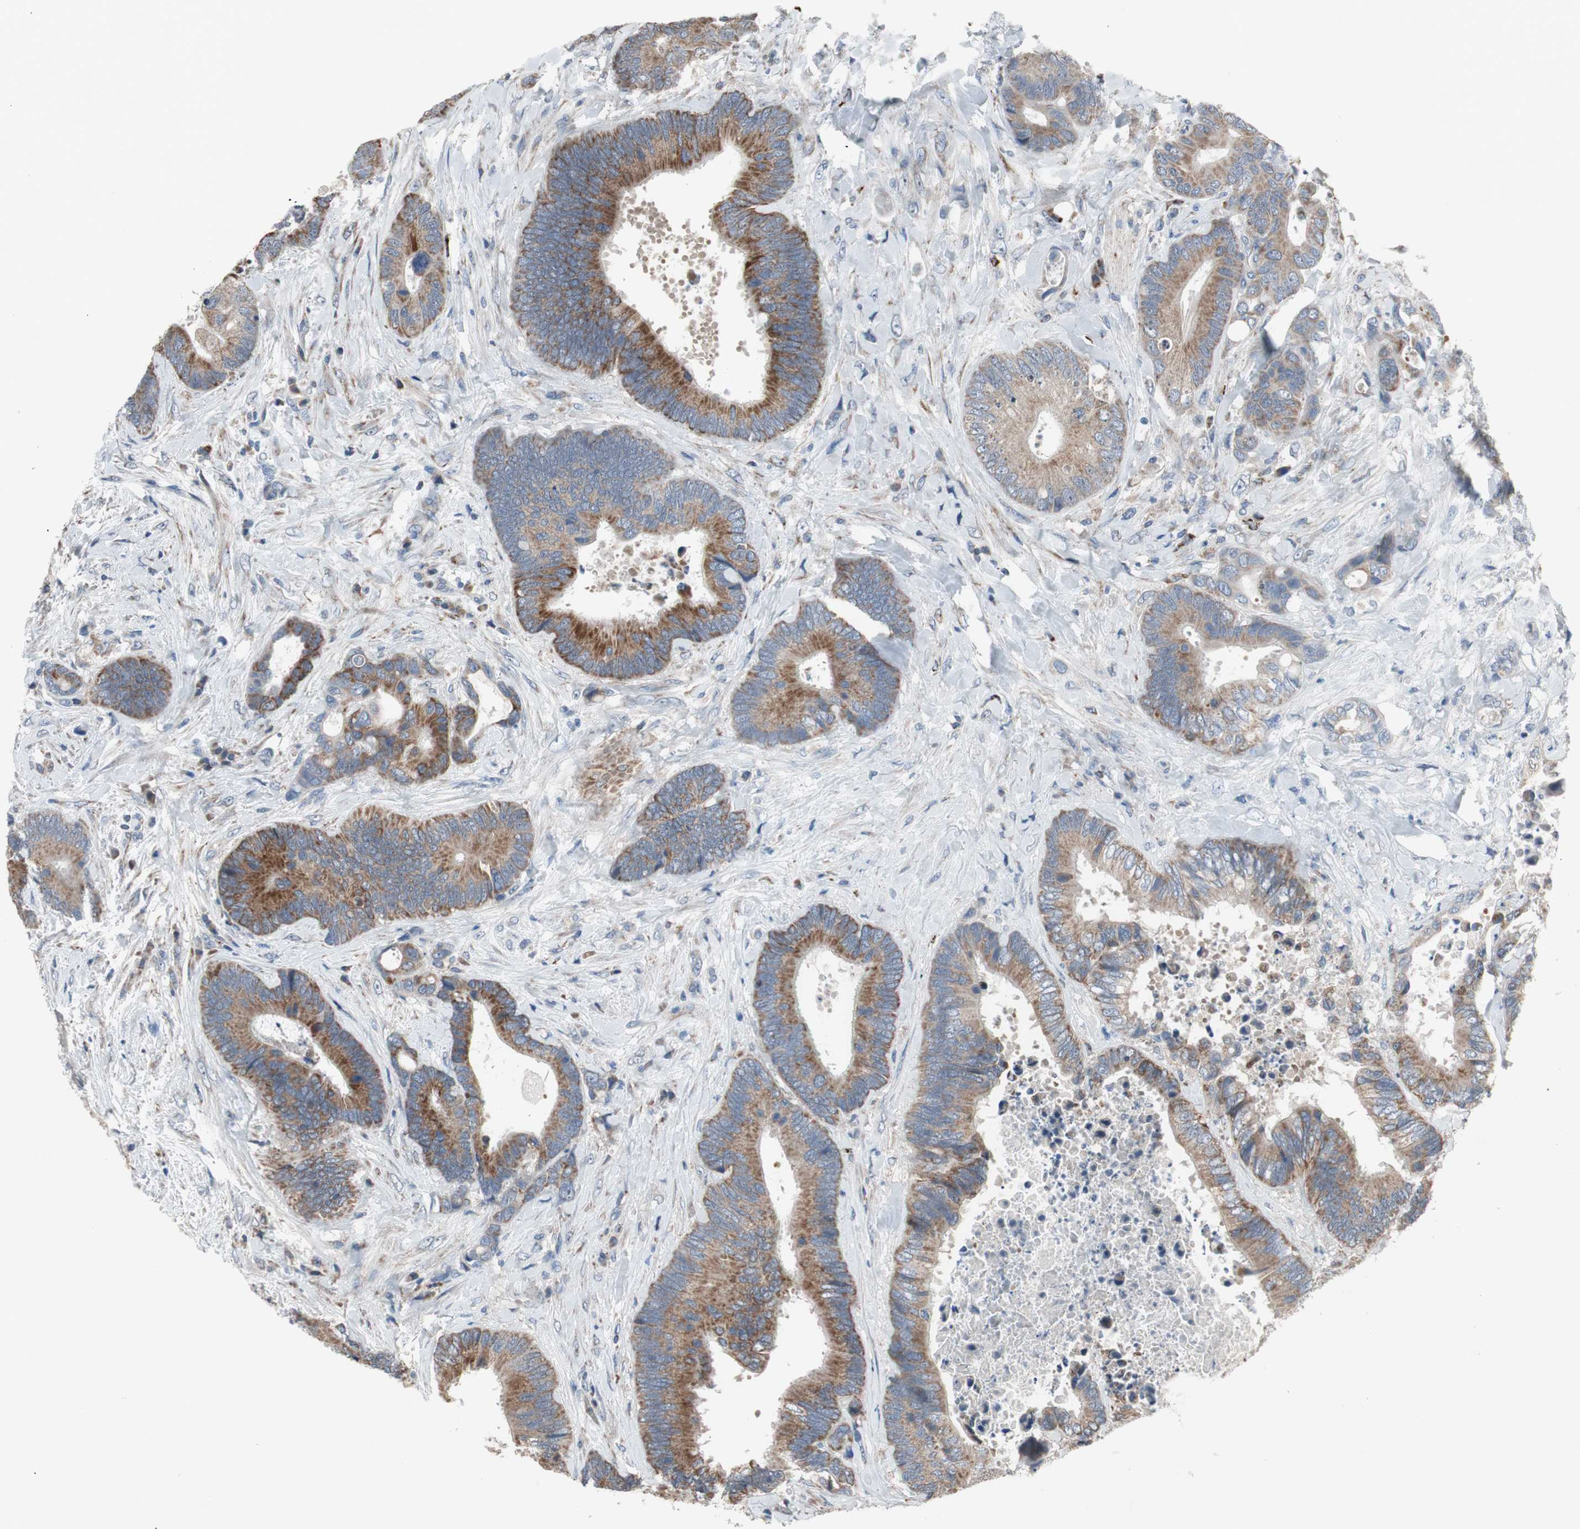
{"staining": {"intensity": "moderate", "quantity": ">75%", "location": "cytoplasmic/membranous"}, "tissue": "colorectal cancer", "cell_type": "Tumor cells", "image_type": "cancer", "snomed": [{"axis": "morphology", "description": "Adenocarcinoma, NOS"}, {"axis": "topography", "description": "Rectum"}], "caption": "Immunohistochemistry of adenocarcinoma (colorectal) reveals medium levels of moderate cytoplasmic/membranous expression in approximately >75% of tumor cells.", "gene": "CPT1A", "patient": {"sex": "male", "age": 55}}